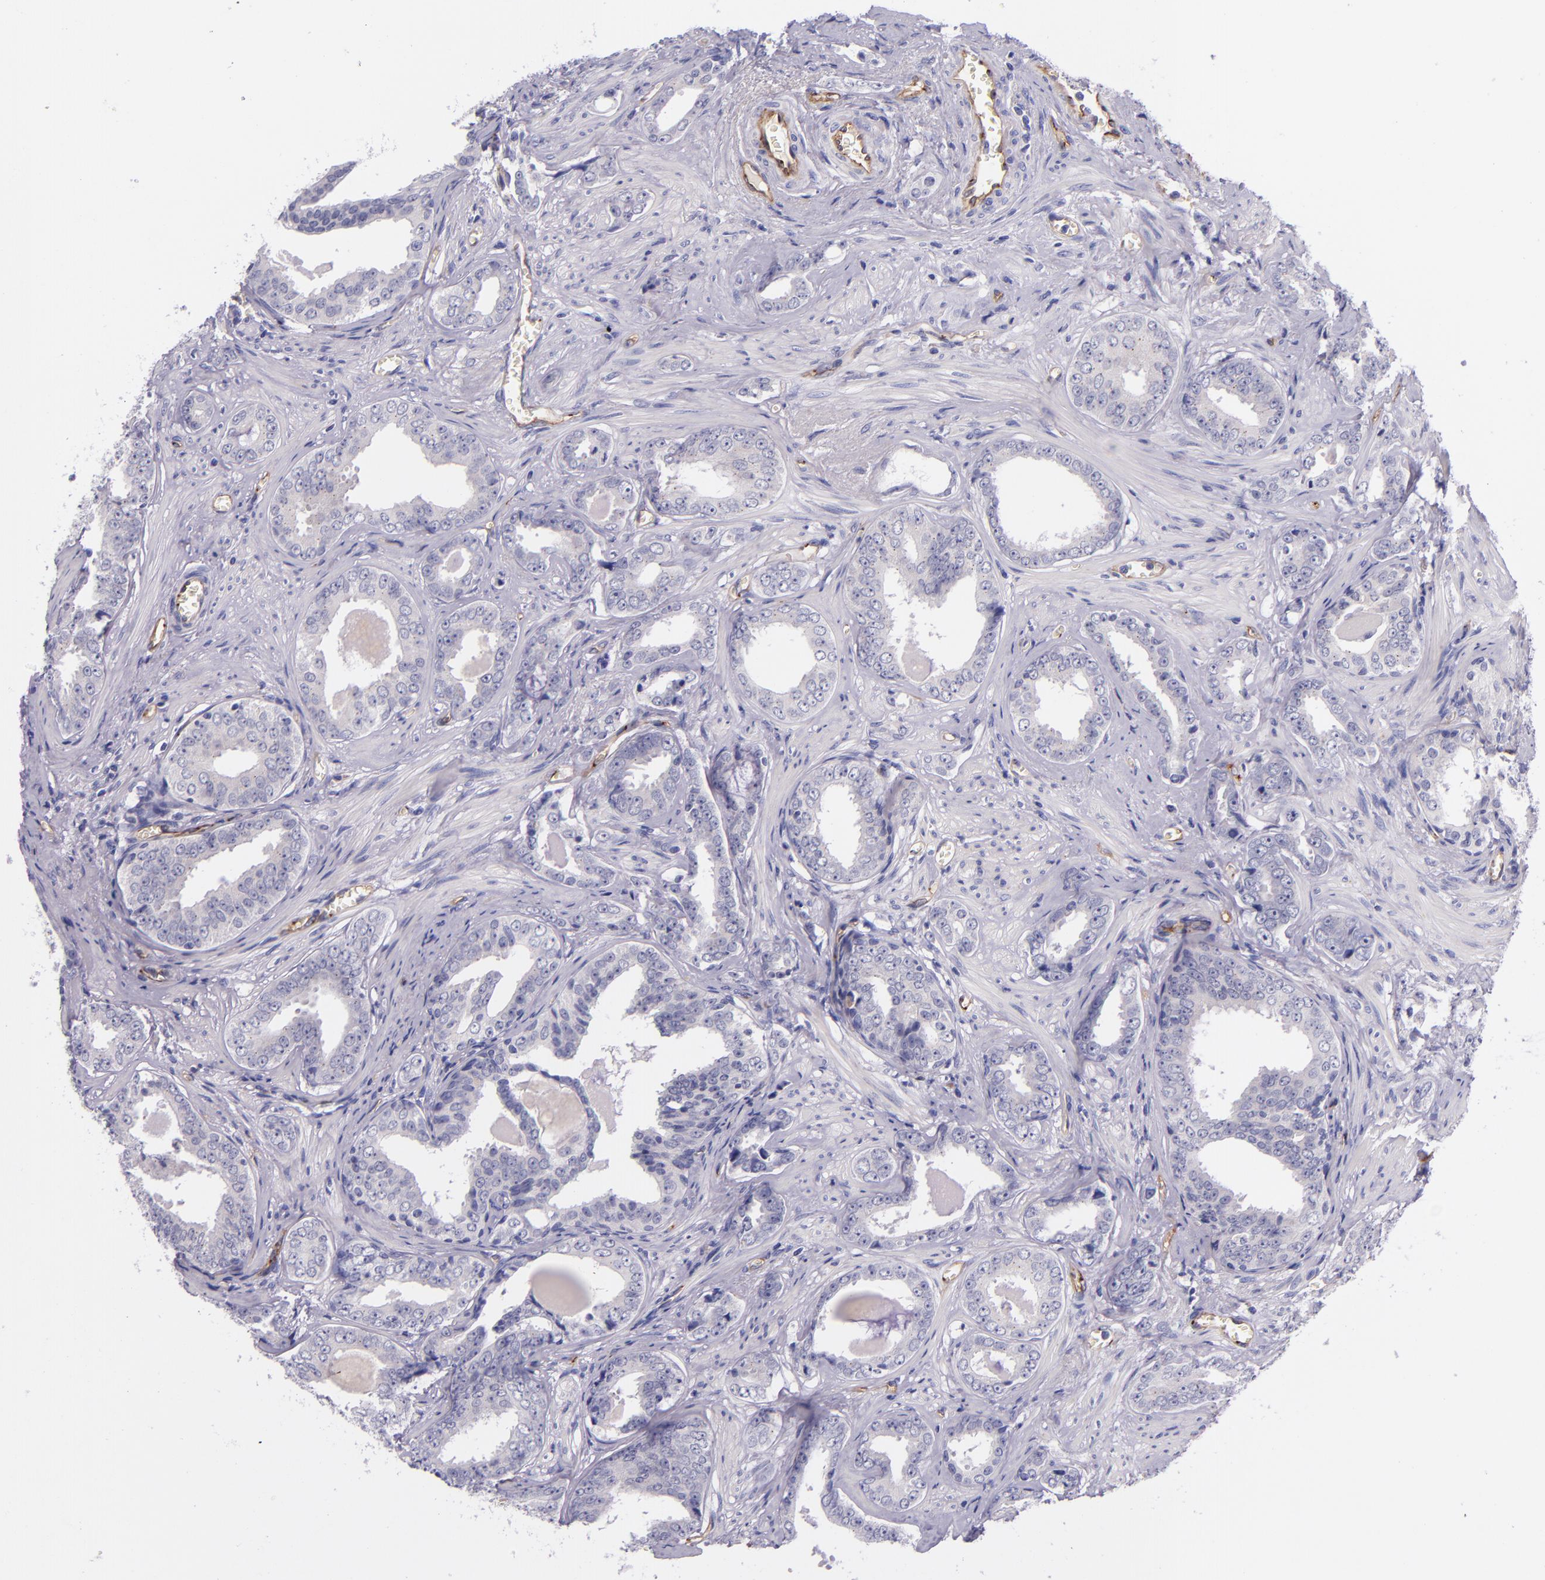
{"staining": {"intensity": "negative", "quantity": "none", "location": "none"}, "tissue": "prostate cancer", "cell_type": "Tumor cells", "image_type": "cancer", "snomed": [{"axis": "morphology", "description": "Adenocarcinoma, Medium grade"}, {"axis": "topography", "description": "Prostate"}], "caption": "The immunohistochemistry image has no significant staining in tumor cells of medium-grade adenocarcinoma (prostate) tissue. (Stains: DAB (3,3'-diaminobenzidine) immunohistochemistry (IHC) with hematoxylin counter stain, Microscopy: brightfield microscopy at high magnification).", "gene": "NOS3", "patient": {"sex": "male", "age": 79}}